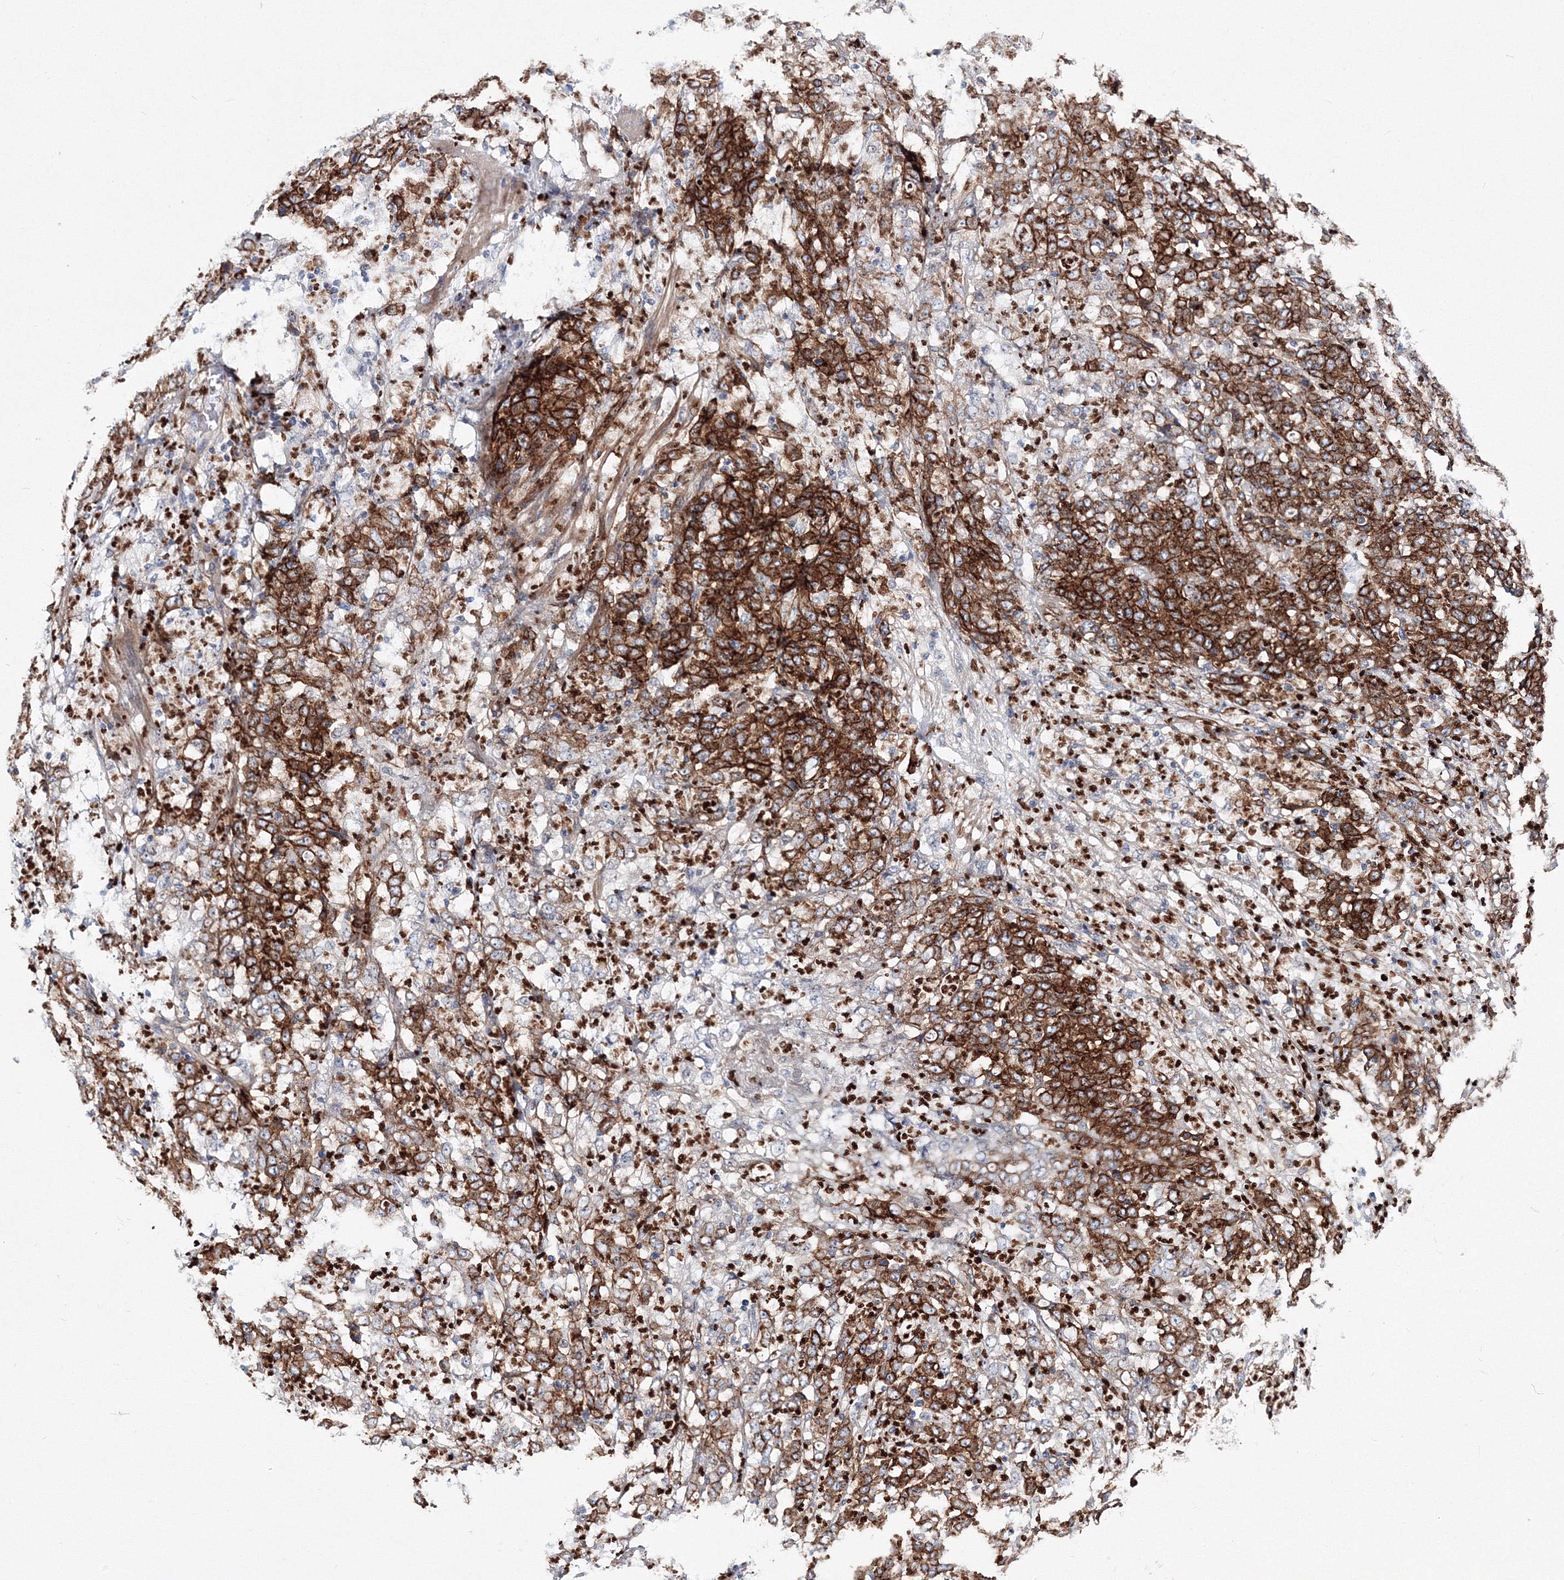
{"staining": {"intensity": "strong", "quantity": ">75%", "location": "cytoplasmic/membranous"}, "tissue": "stomach cancer", "cell_type": "Tumor cells", "image_type": "cancer", "snomed": [{"axis": "morphology", "description": "Adenocarcinoma, NOS"}, {"axis": "topography", "description": "Stomach, lower"}], "caption": "The image reveals immunohistochemical staining of stomach adenocarcinoma. There is strong cytoplasmic/membranous positivity is present in approximately >75% of tumor cells.", "gene": "C11orf52", "patient": {"sex": "female", "age": 71}}